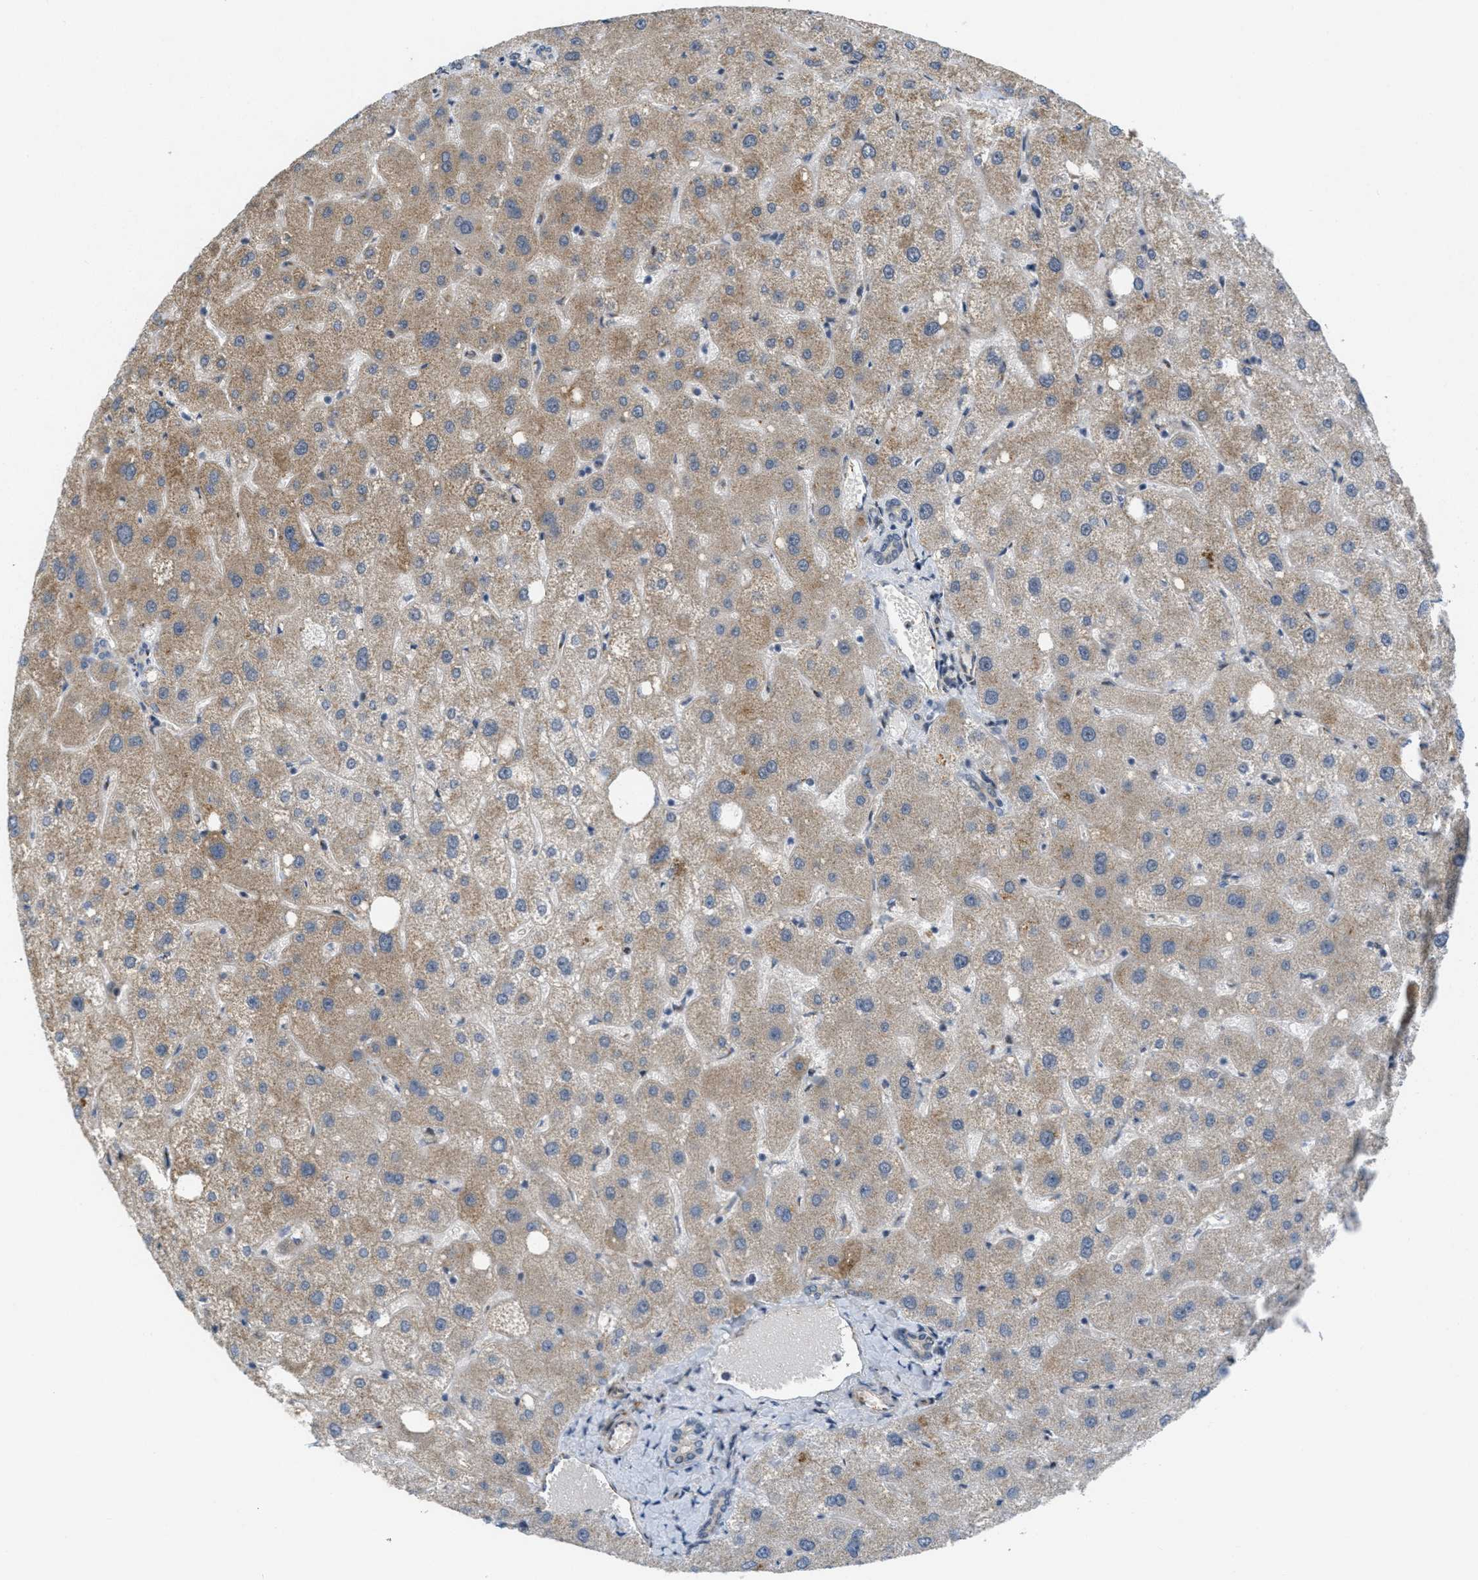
{"staining": {"intensity": "weak", "quantity": "<25%", "location": "cytoplasmic/membranous"}, "tissue": "liver", "cell_type": "Cholangiocytes", "image_type": "normal", "snomed": [{"axis": "morphology", "description": "Normal tissue, NOS"}, {"axis": "topography", "description": "Liver"}], "caption": "Cholangiocytes show no significant protein expression in benign liver.", "gene": "ZFPL1", "patient": {"sex": "male", "age": 73}}